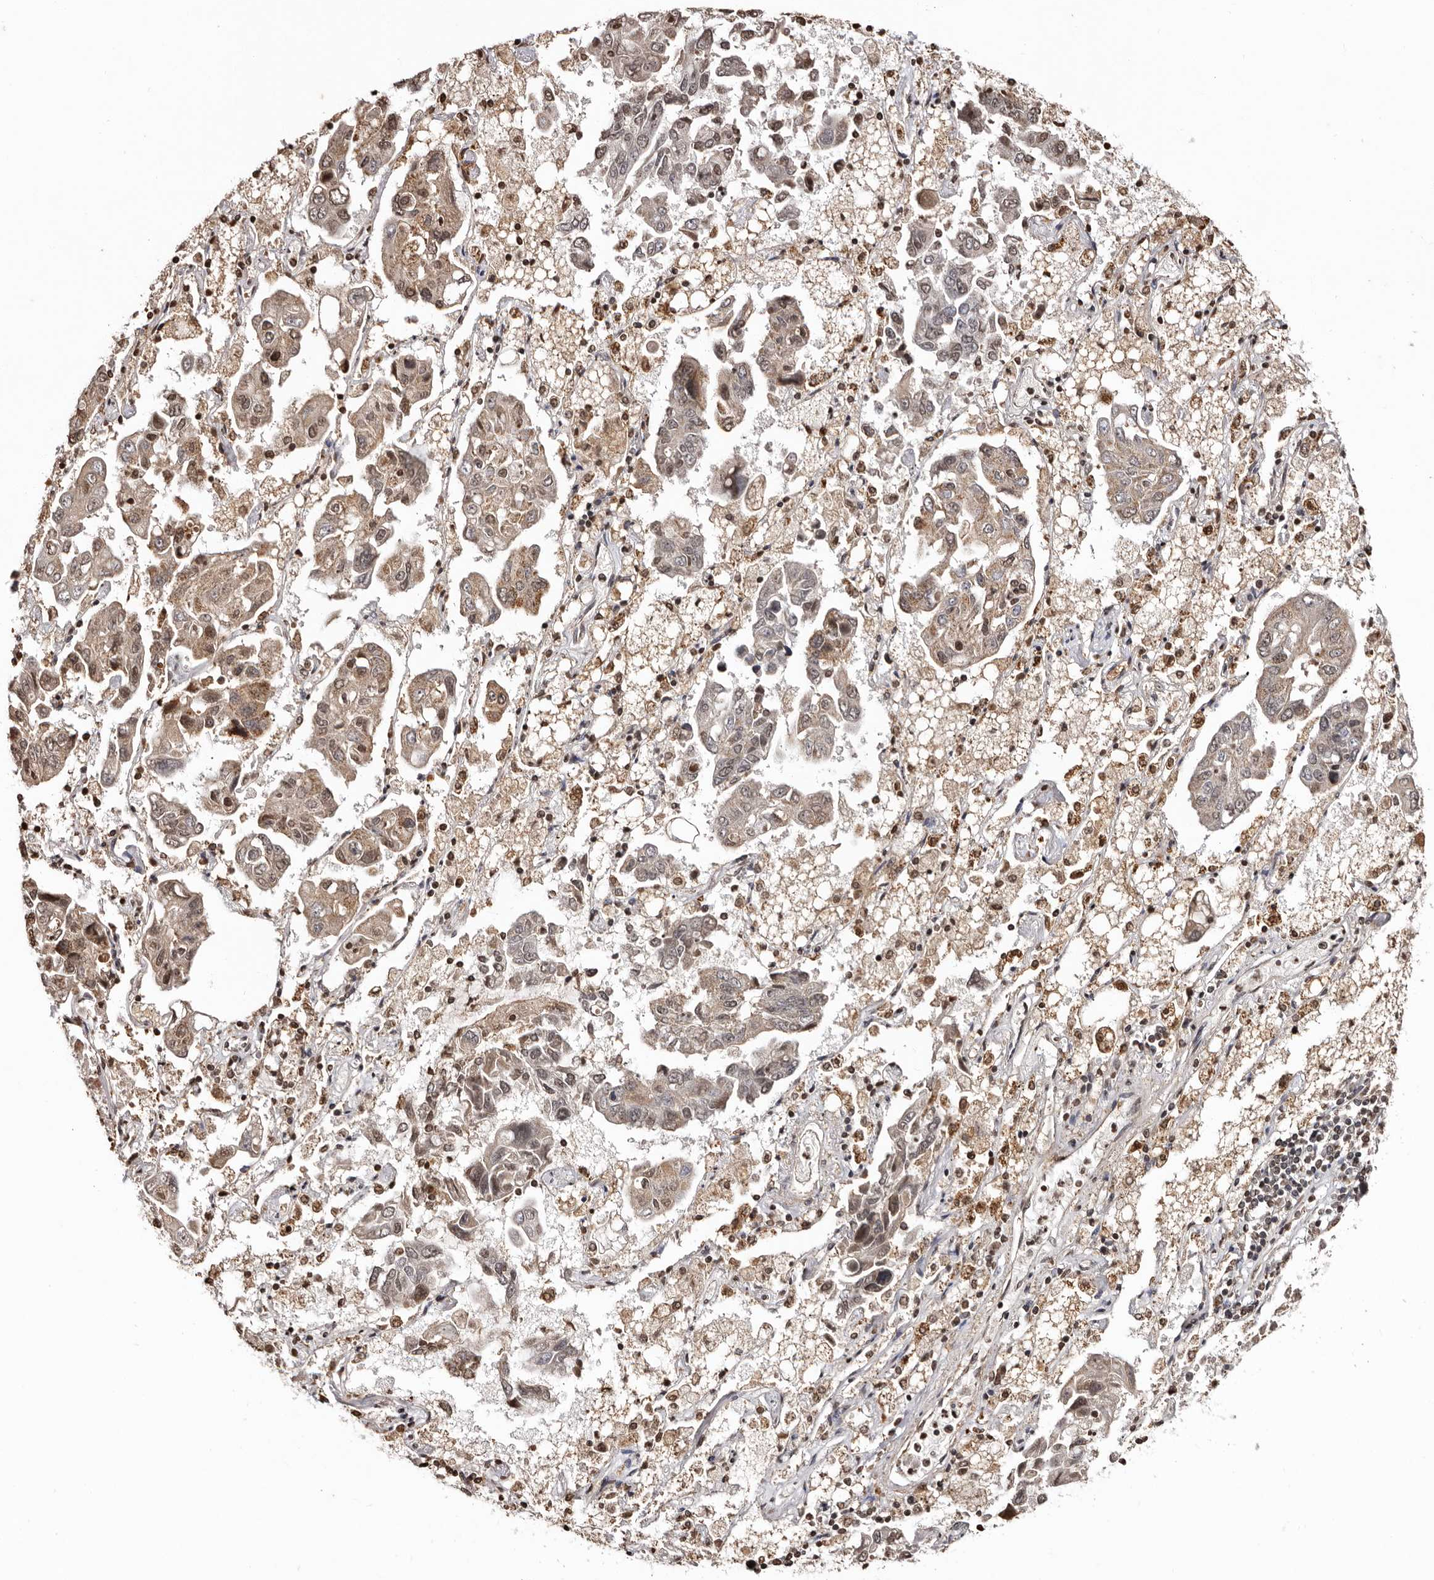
{"staining": {"intensity": "weak", "quantity": ">75%", "location": "cytoplasmic/membranous,nuclear"}, "tissue": "lung cancer", "cell_type": "Tumor cells", "image_type": "cancer", "snomed": [{"axis": "morphology", "description": "Adenocarcinoma, NOS"}, {"axis": "topography", "description": "Lung"}], "caption": "DAB immunohistochemical staining of lung cancer shows weak cytoplasmic/membranous and nuclear protein expression in approximately >75% of tumor cells.", "gene": "CCDC190", "patient": {"sex": "male", "age": 64}}